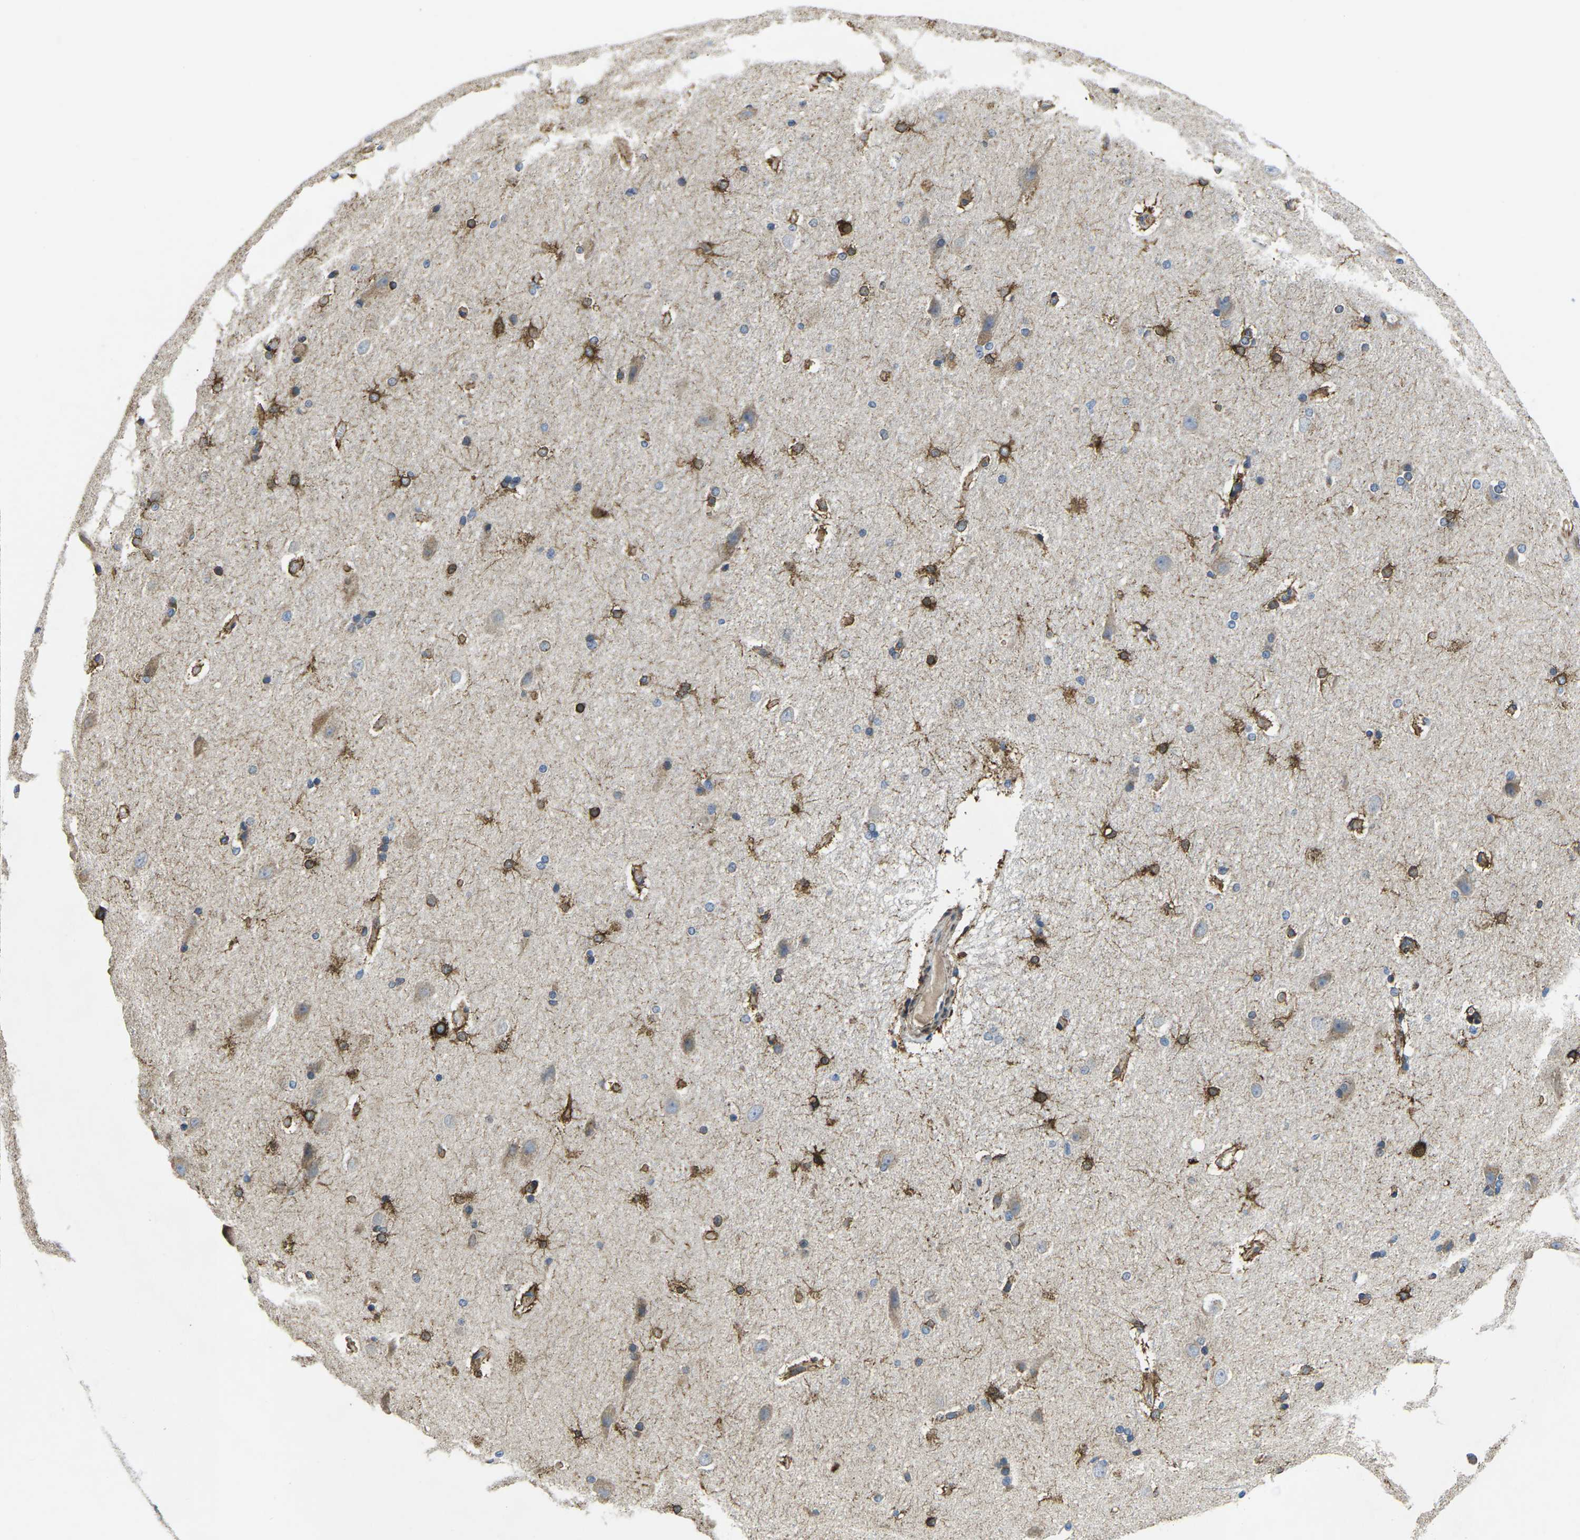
{"staining": {"intensity": "strong", "quantity": "25%-75%", "location": "cytoplasmic/membranous"}, "tissue": "hippocampus", "cell_type": "Glial cells", "image_type": "normal", "snomed": [{"axis": "morphology", "description": "Normal tissue, NOS"}, {"axis": "topography", "description": "Hippocampus"}], "caption": "Immunohistochemical staining of unremarkable hippocampus exhibits strong cytoplasmic/membranous protein positivity in about 25%-75% of glial cells. (Brightfield microscopy of DAB IHC at high magnification).", "gene": "PDZD8", "patient": {"sex": "female", "age": 19}}